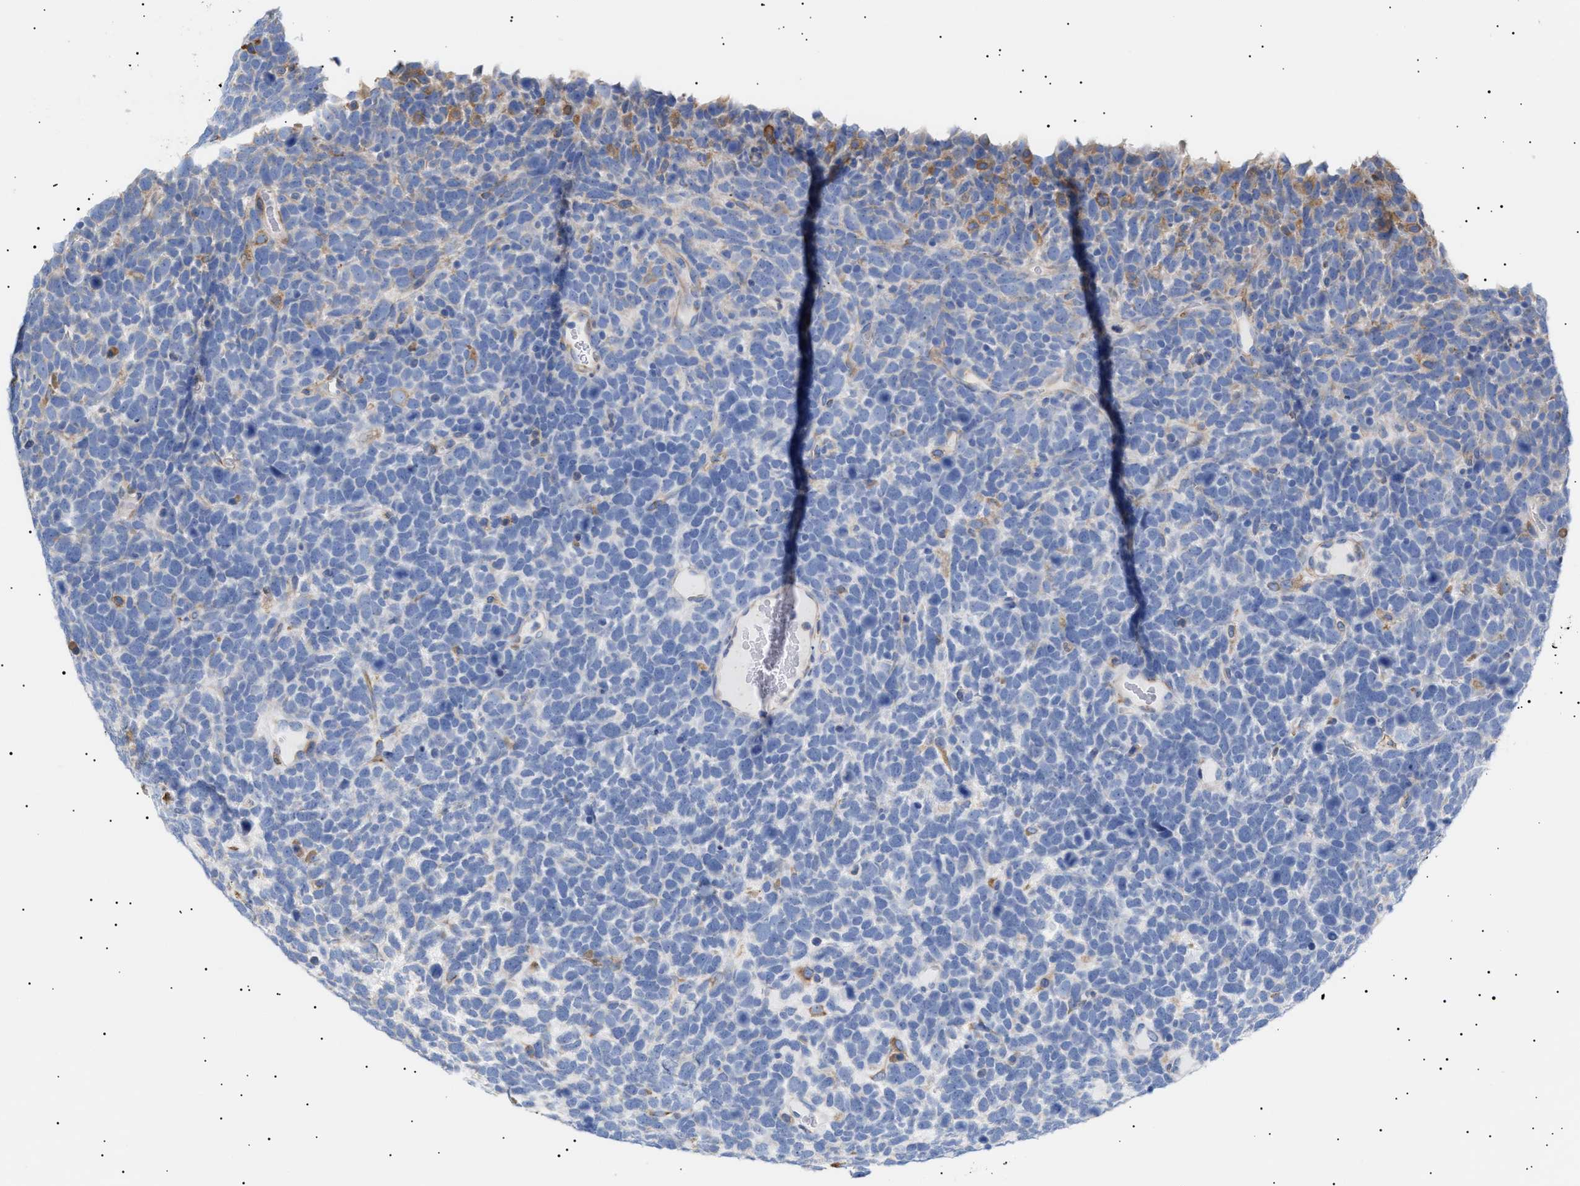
{"staining": {"intensity": "negative", "quantity": "none", "location": "none"}, "tissue": "urothelial cancer", "cell_type": "Tumor cells", "image_type": "cancer", "snomed": [{"axis": "morphology", "description": "Urothelial carcinoma, High grade"}, {"axis": "topography", "description": "Urinary bladder"}], "caption": "A histopathology image of urothelial cancer stained for a protein displays no brown staining in tumor cells.", "gene": "ERCC6L2", "patient": {"sex": "female", "age": 82}}